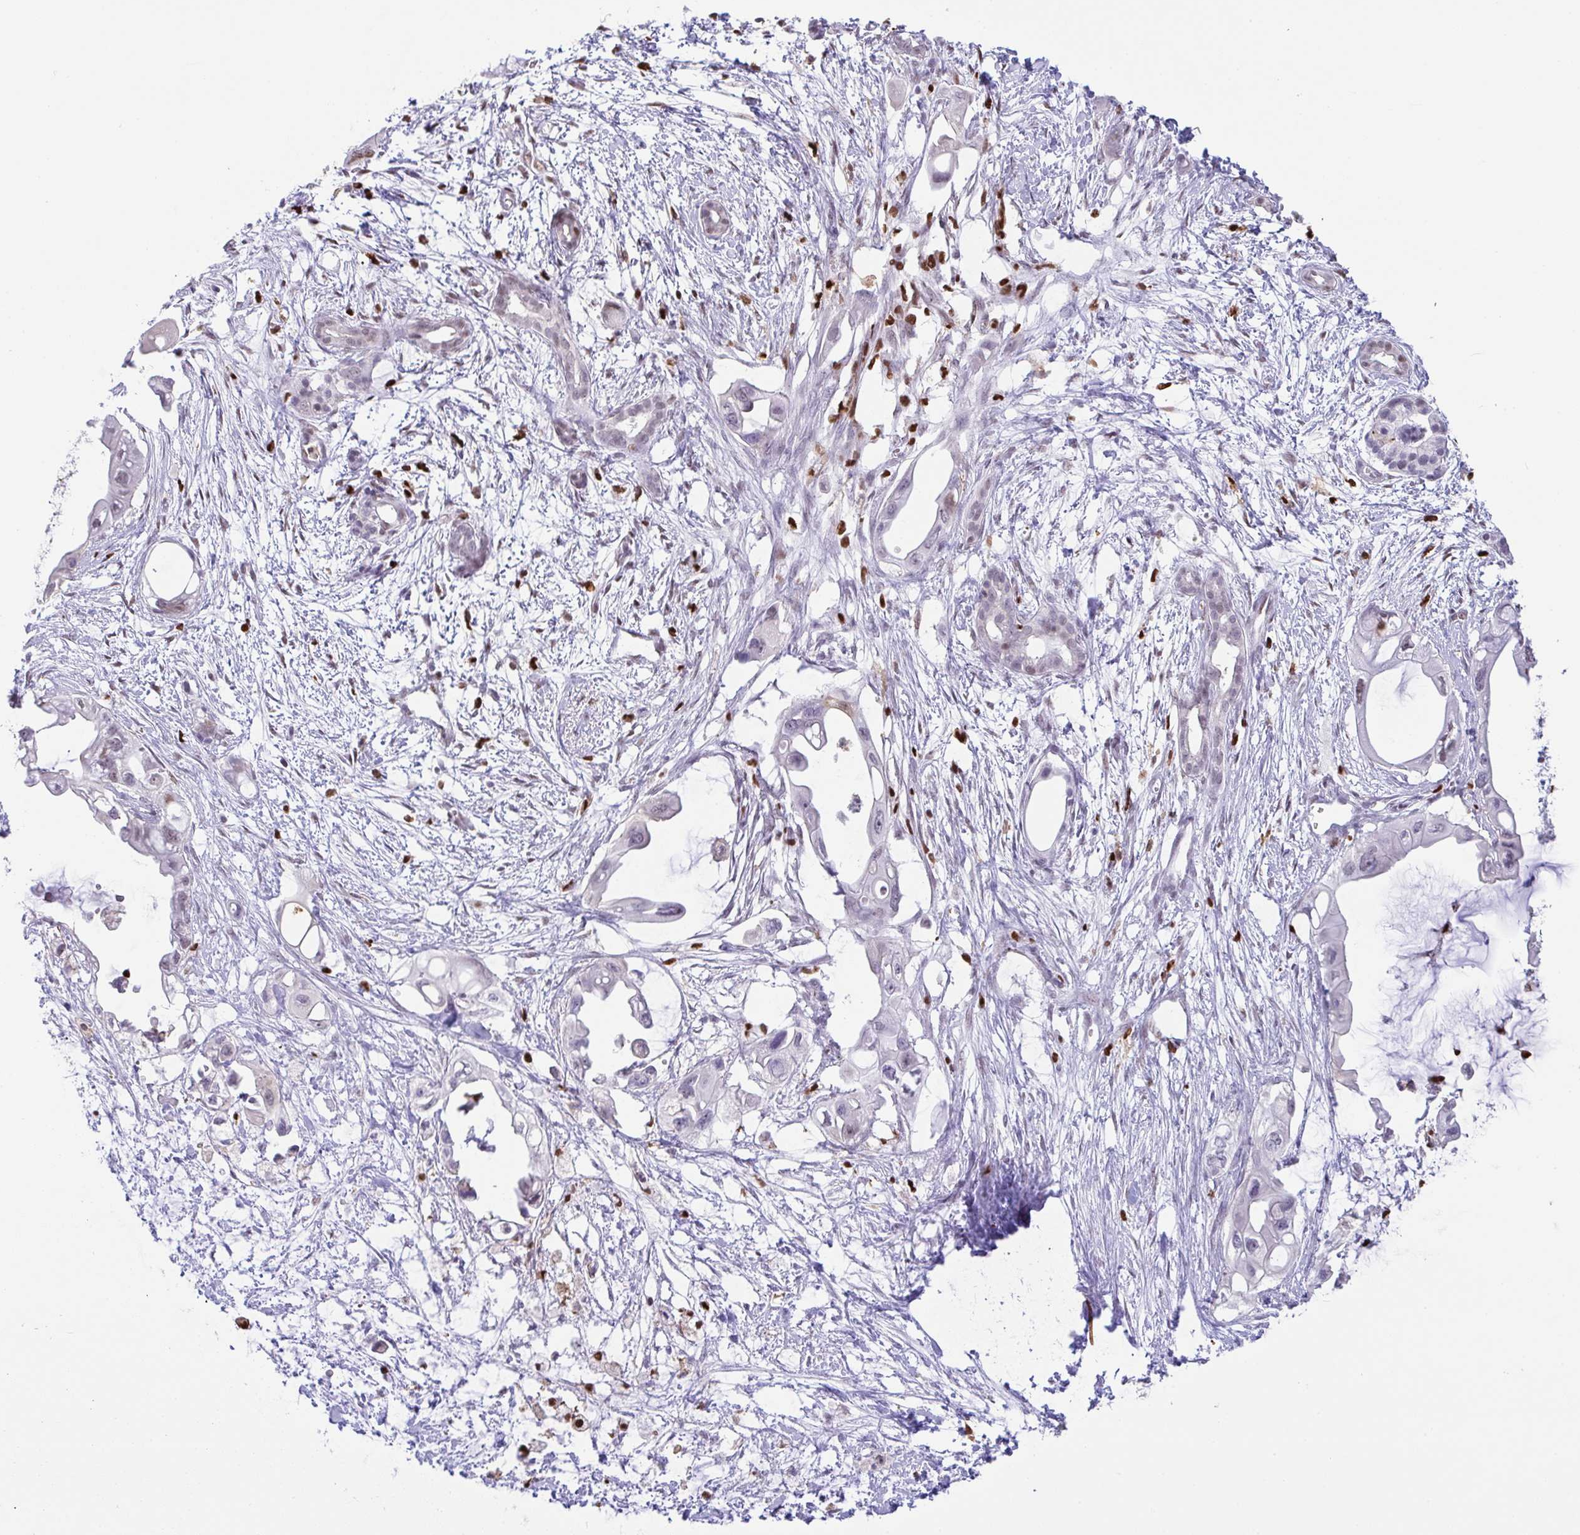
{"staining": {"intensity": "weak", "quantity": "<25%", "location": "nuclear"}, "tissue": "pancreatic cancer", "cell_type": "Tumor cells", "image_type": "cancer", "snomed": [{"axis": "morphology", "description": "Adenocarcinoma, NOS"}, {"axis": "topography", "description": "Pancreas"}], "caption": "Pancreatic cancer stained for a protein using IHC shows no staining tumor cells.", "gene": "BTBD10", "patient": {"sex": "male", "age": 61}}